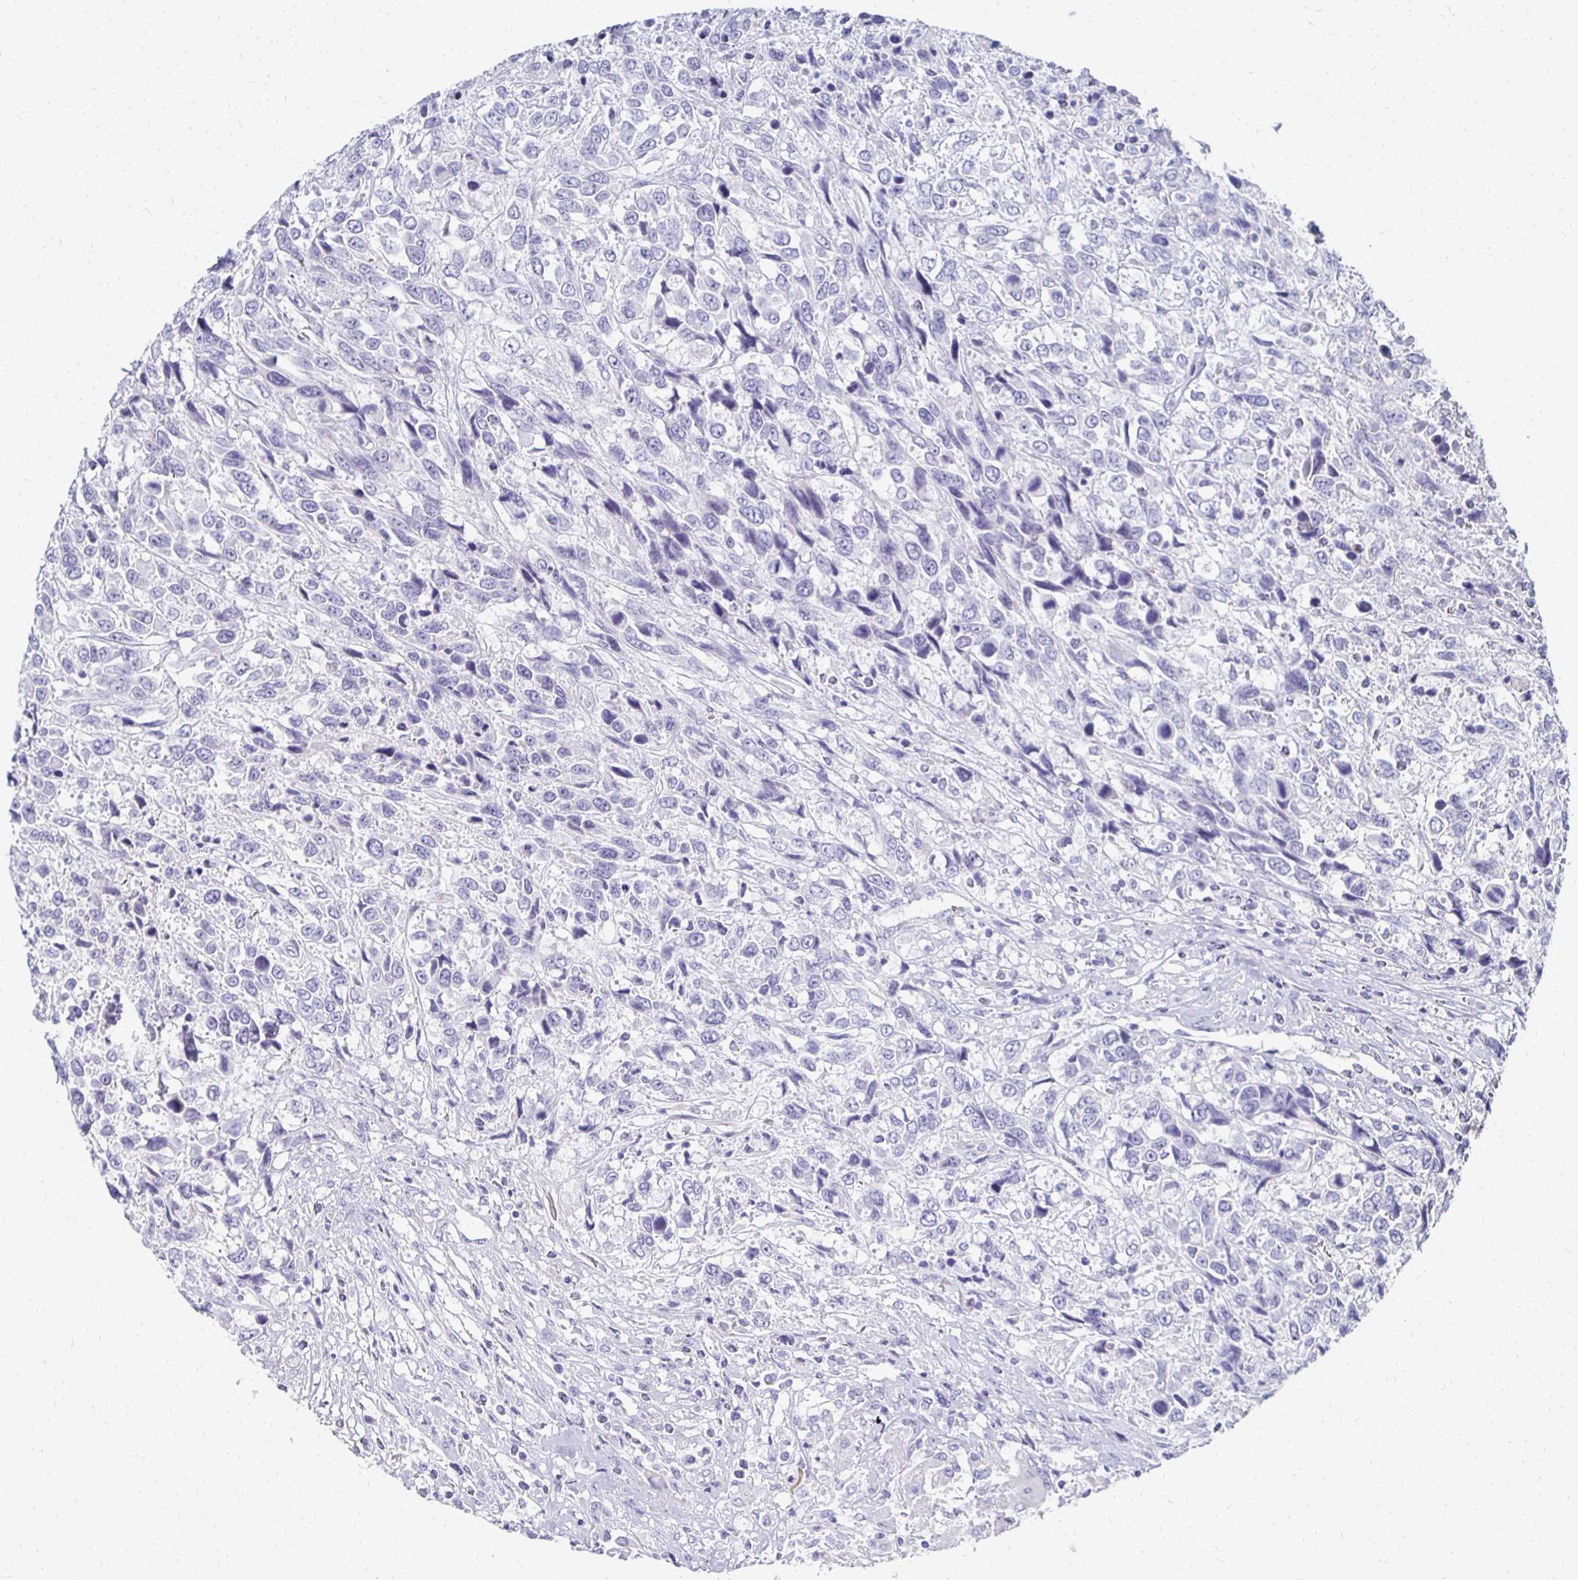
{"staining": {"intensity": "negative", "quantity": "none", "location": "none"}, "tissue": "urothelial cancer", "cell_type": "Tumor cells", "image_type": "cancer", "snomed": [{"axis": "morphology", "description": "Urothelial carcinoma, High grade"}, {"axis": "topography", "description": "Urinary bladder"}], "caption": "Immunohistochemistry (IHC) of human urothelial cancer shows no expression in tumor cells.", "gene": "SYCP3", "patient": {"sex": "female", "age": 70}}